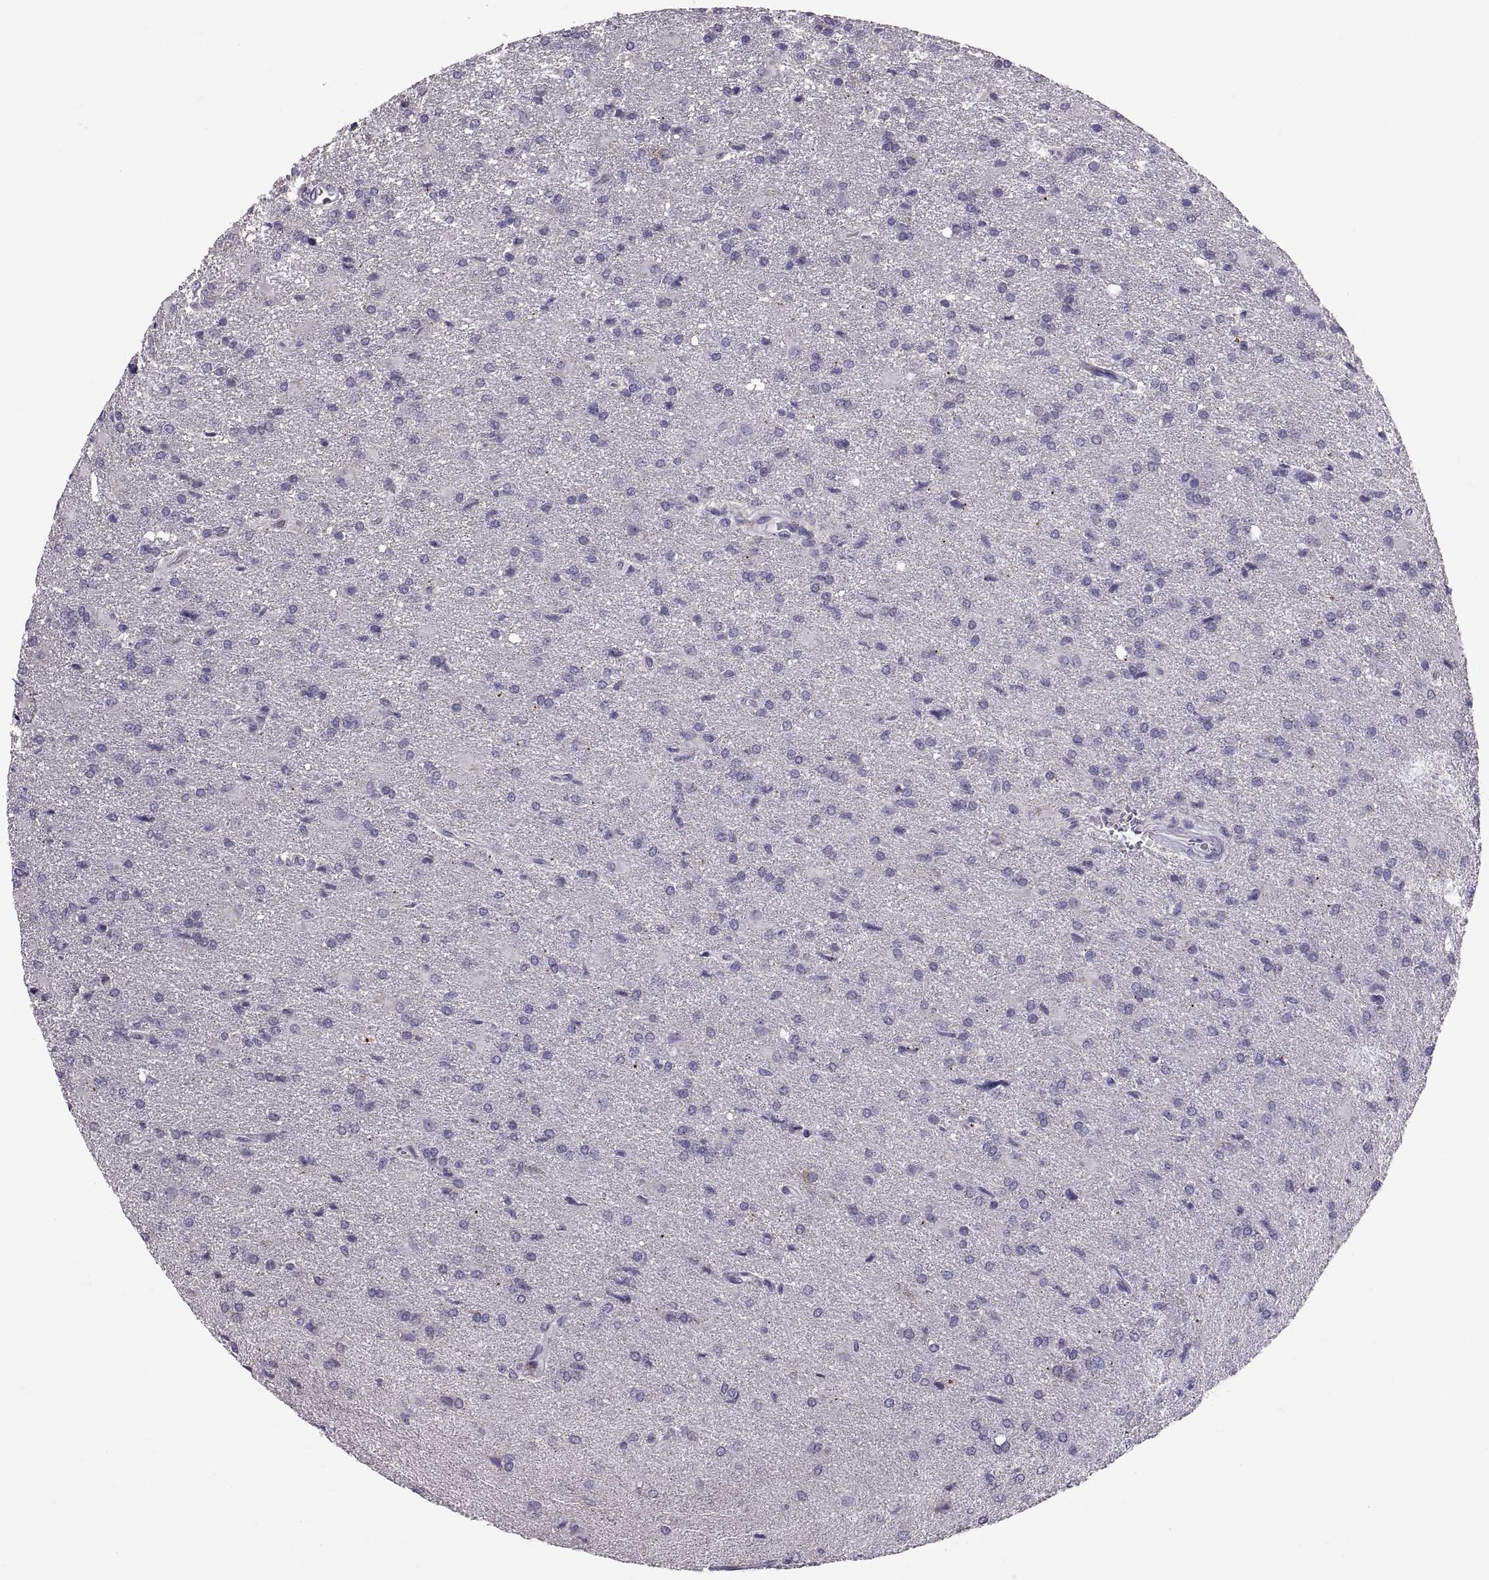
{"staining": {"intensity": "negative", "quantity": "none", "location": "none"}, "tissue": "glioma", "cell_type": "Tumor cells", "image_type": "cancer", "snomed": [{"axis": "morphology", "description": "Glioma, malignant, High grade"}, {"axis": "topography", "description": "Brain"}], "caption": "Histopathology image shows no significant protein staining in tumor cells of glioma. Nuclei are stained in blue.", "gene": "PTN", "patient": {"sex": "male", "age": 68}}